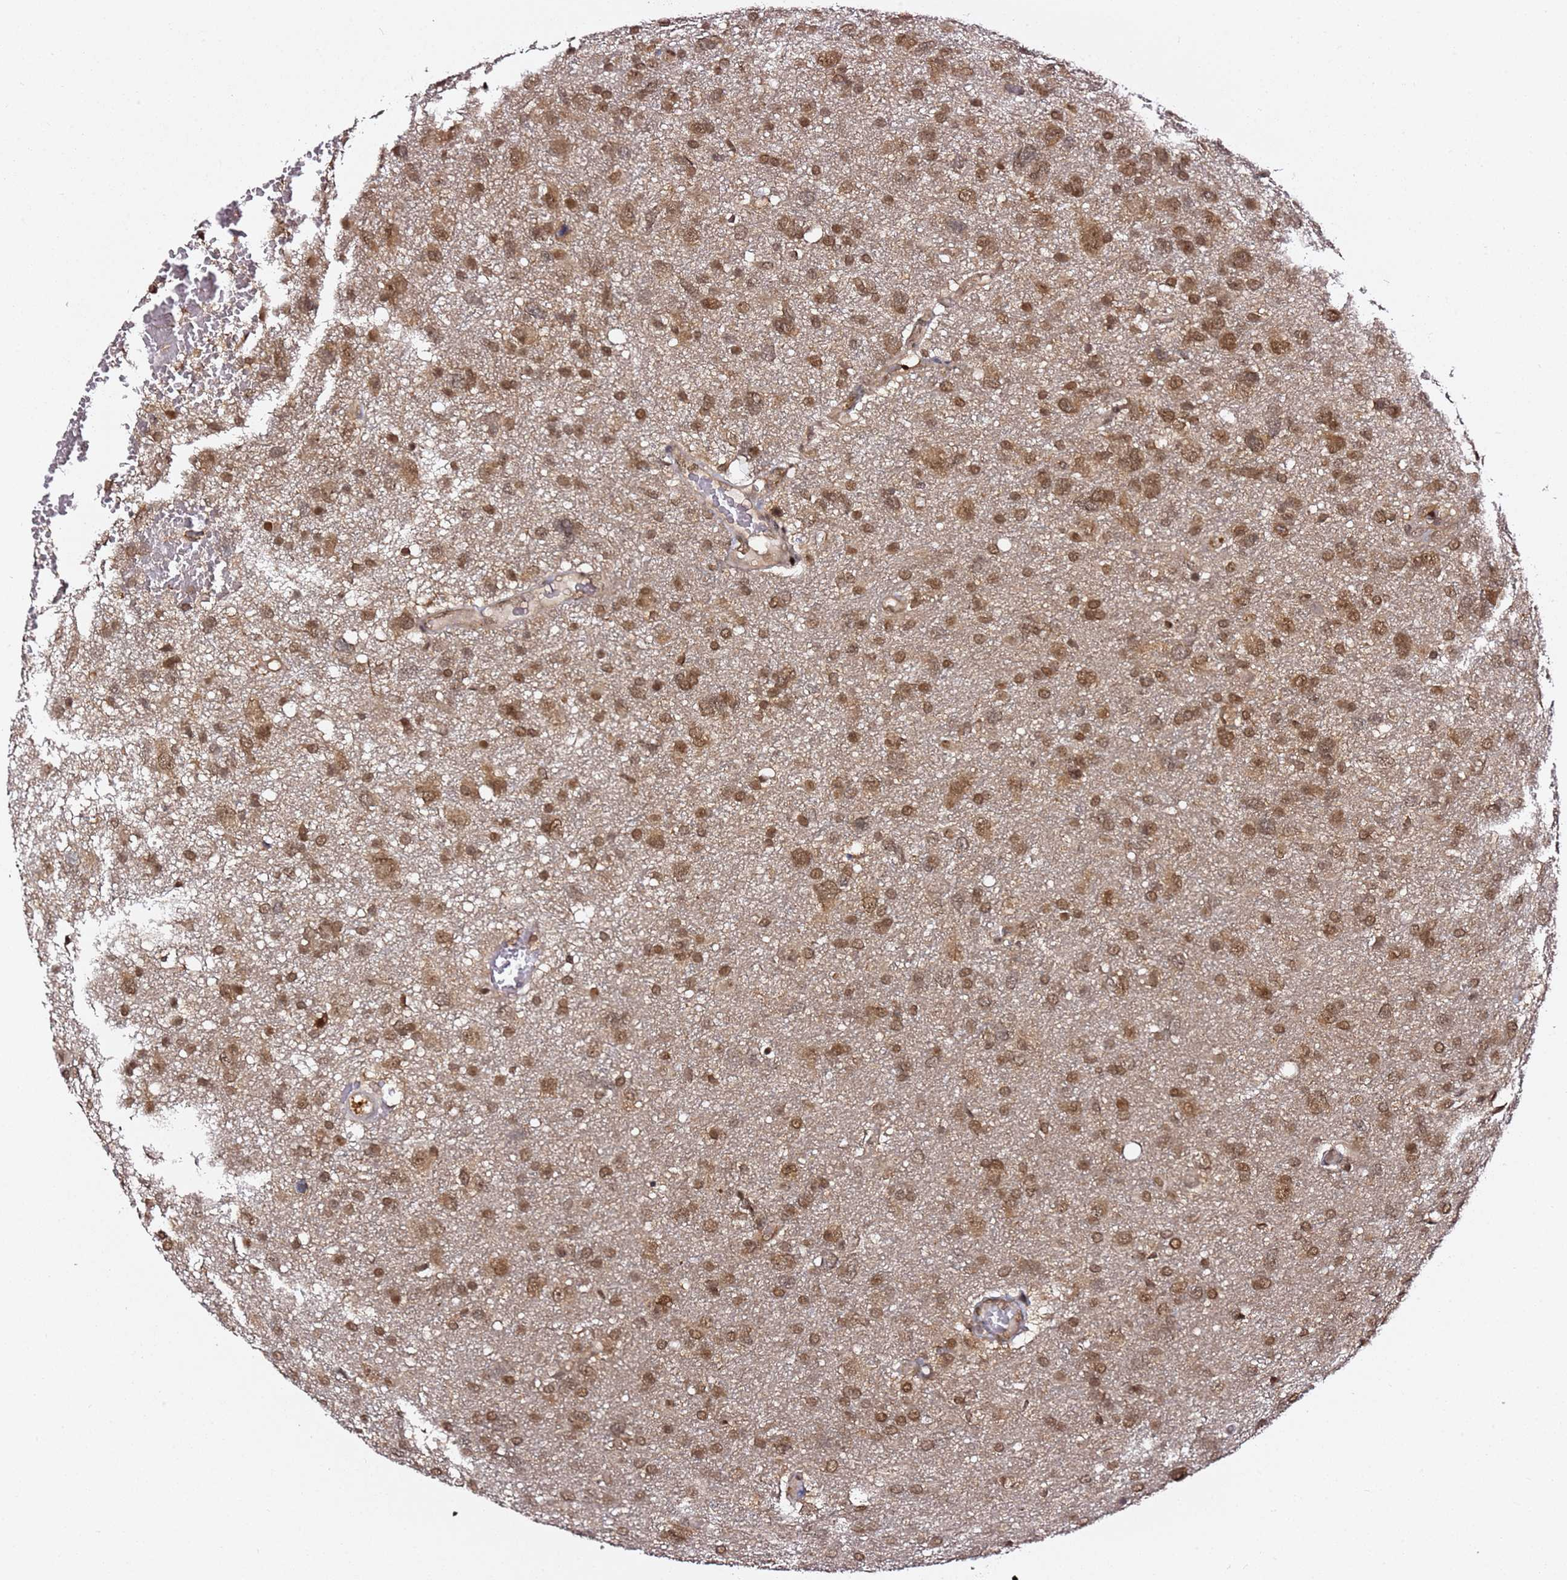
{"staining": {"intensity": "moderate", "quantity": ">75%", "location": "cytoplasmic/membranous,nuclear"}, "tissue": "glioma", "cell_type": "Tumor cells", "image_type": "cancer", "snomed": [{"axis": "morphology", "description": "Glioma, malignant, High grade"}, {"axis": "topography", "description": "Brain"}], "caption": "DAB (3,3'-diaminobenzidine) immunohistochemical staining of glioma shows moderate cytoplasmic/membranous and nuclear protein staining in about >75% of tumor cells. The staining was performed using DAB, with brown indicating positive protein expression. Nuclei are stained blue with hematoxylin.", "gene": "RGS18", "patient": {"sex": "male", "age": 61}}